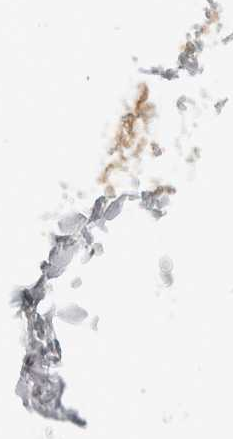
{"staining": {"intensity": "negative", "quantity": "none", "location": "none"}, "tissue": "adipose tissue", "cell_type": "Adipocytes", "image_type": "normal", "snomed": [{"axis": "morphology", "description": "Normal tissue, NOS"}, {"axis": "topography", "description": "Breast"}, {"axis": "topography", "description": "Adipose tissue"}], "caption": "This is a photomicrograph of IHC staining of unremarkable adipose tissue, which shows no expression in adipocytes.", "gene": "RUNDC1", "patient": {"sex": "female", "age": 25}}